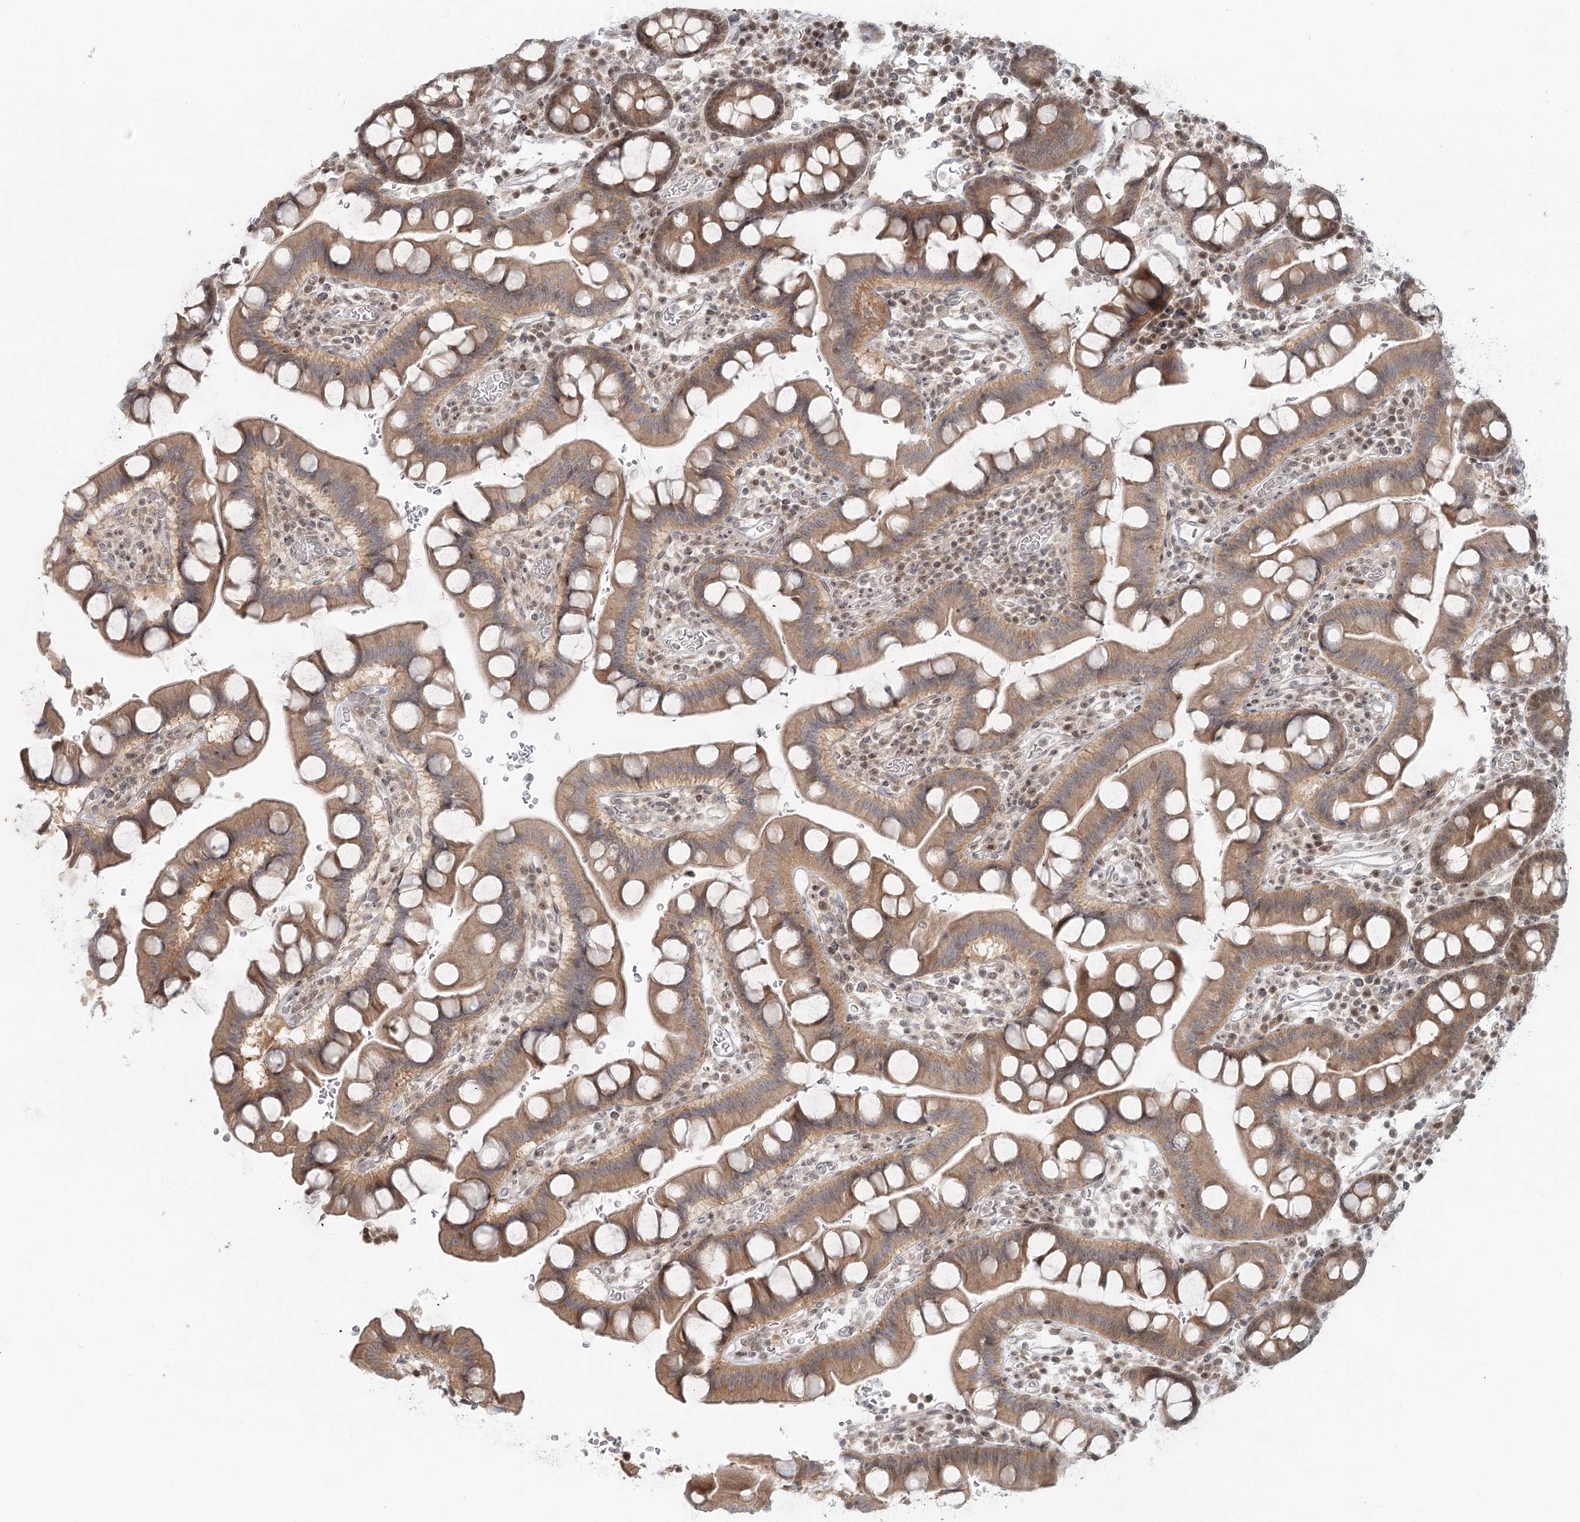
{"staining": {"intensity": "moderate", "quantity": ">75%", "location": "cytoplasmic/membranous"}, "tissue": "small intestine", "cell_type": "Glandular cells", "image_type": "normal", "snomed": [{"axis": "morphology", "description": "Normal tissue, NOS"}, {"axis": "topography", "description": "Stomach, upper"}, {"axis": "topography", "description": "Stomach, lower"}, {"axis": "topography", "description": "Small intestine"}], "caption": "Immunohistochemistry (IHC) histopathology image of normal small intestine stained for a protein (brown), which shows medium levels of moderate cytoplasmic/membranous positivity in about >75% of glandular cells.", "gene": "R3HCC1L", "patient": {"sex": "male", "age": 68}}